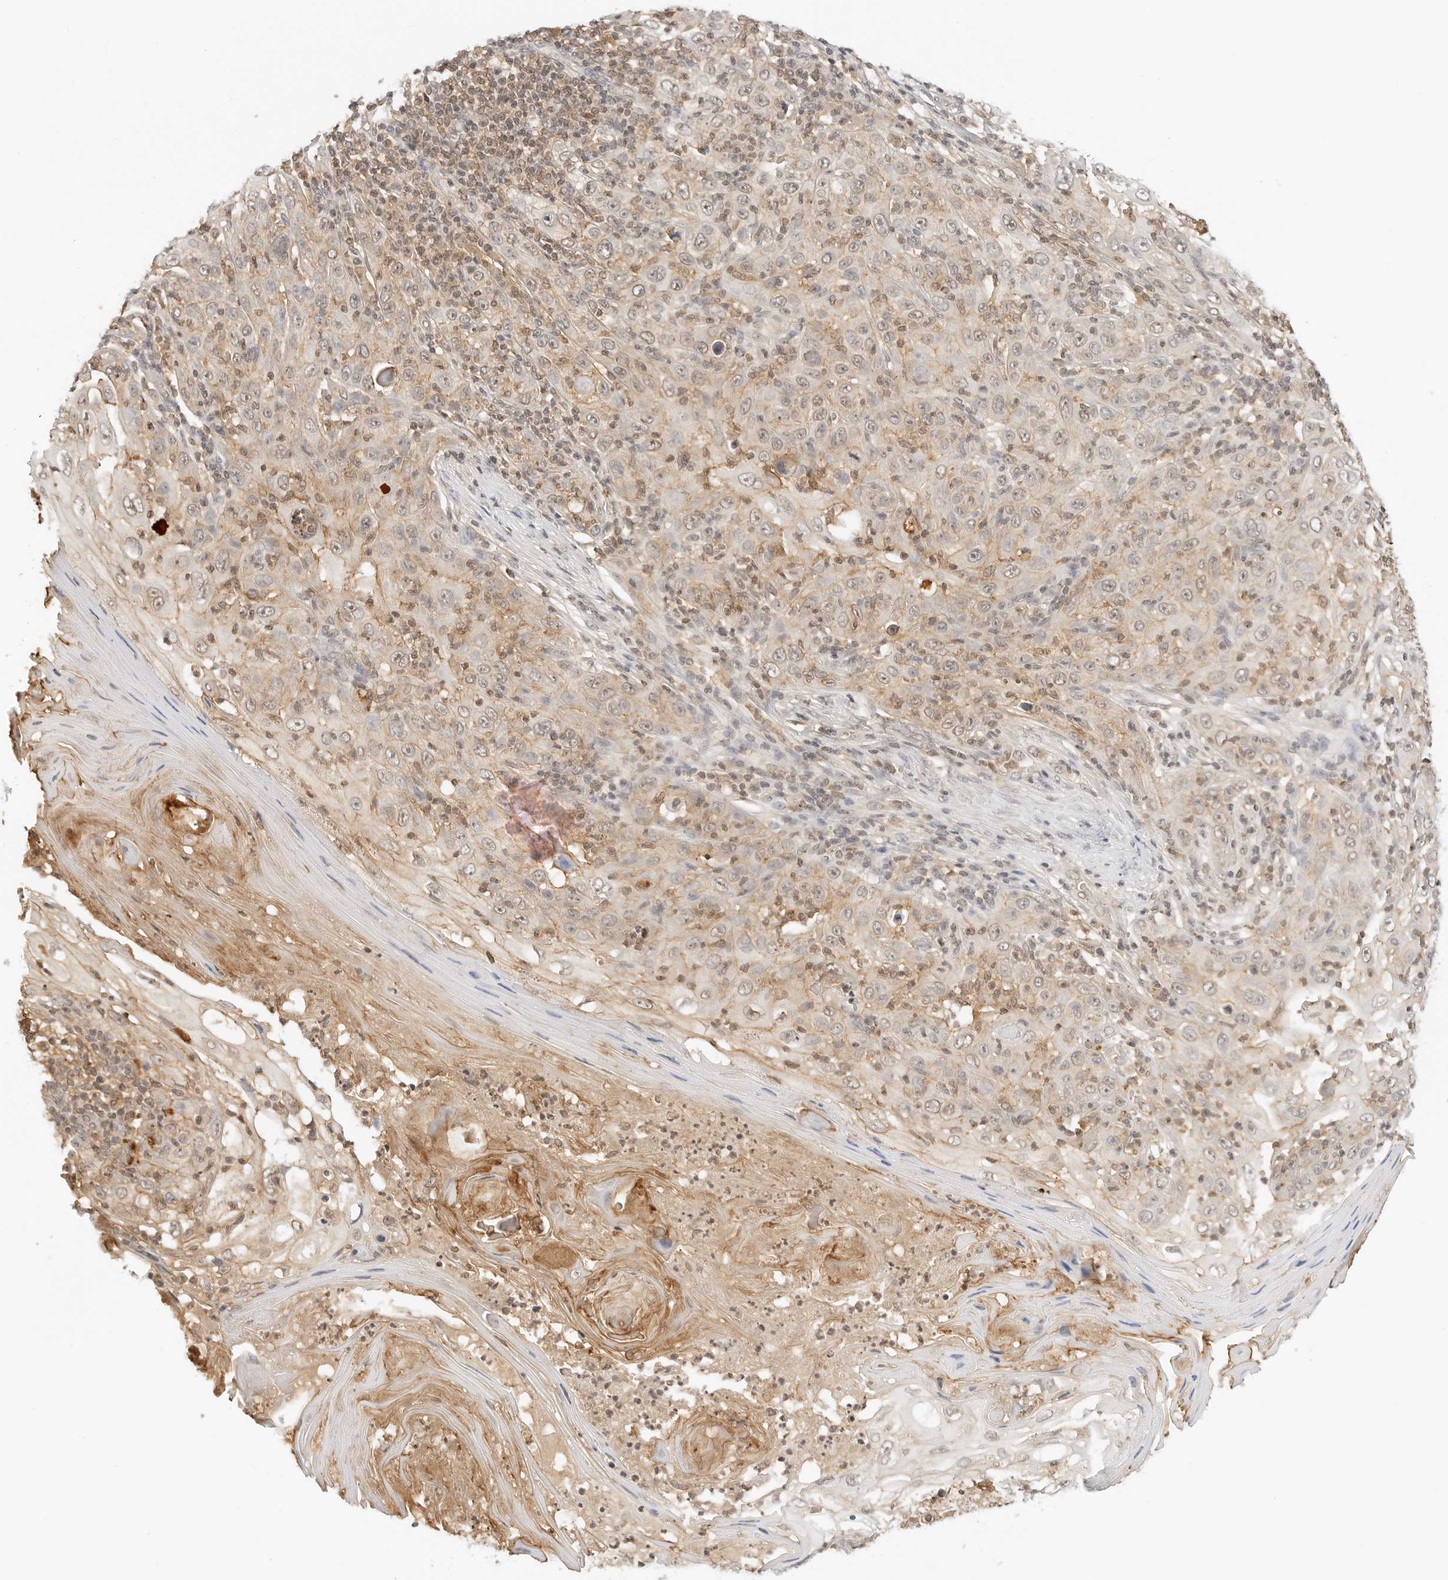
{"staining": {"intensity": "weak", "quantity": ">75%", "location": "cytoplasmic/membranous"}, "tissue": "skin cancer", "cell_type": "Tumor cells", "image_type": "cancer", "snomed": [{"axis": "morphology", "description": "Squamous cell carcinoma, NOS"}, {"axis": "topography", "description": "Skin"}], "caption": "IHC histopathology image of human skin squamous cell carcinoma stained for a protein (brown), which reveals low levels of weak cytoplasmic/membranous staining in about >75% of tumor cells.", "gene": "EPHA1", "patient": {"sex": "female", "age": 88}}